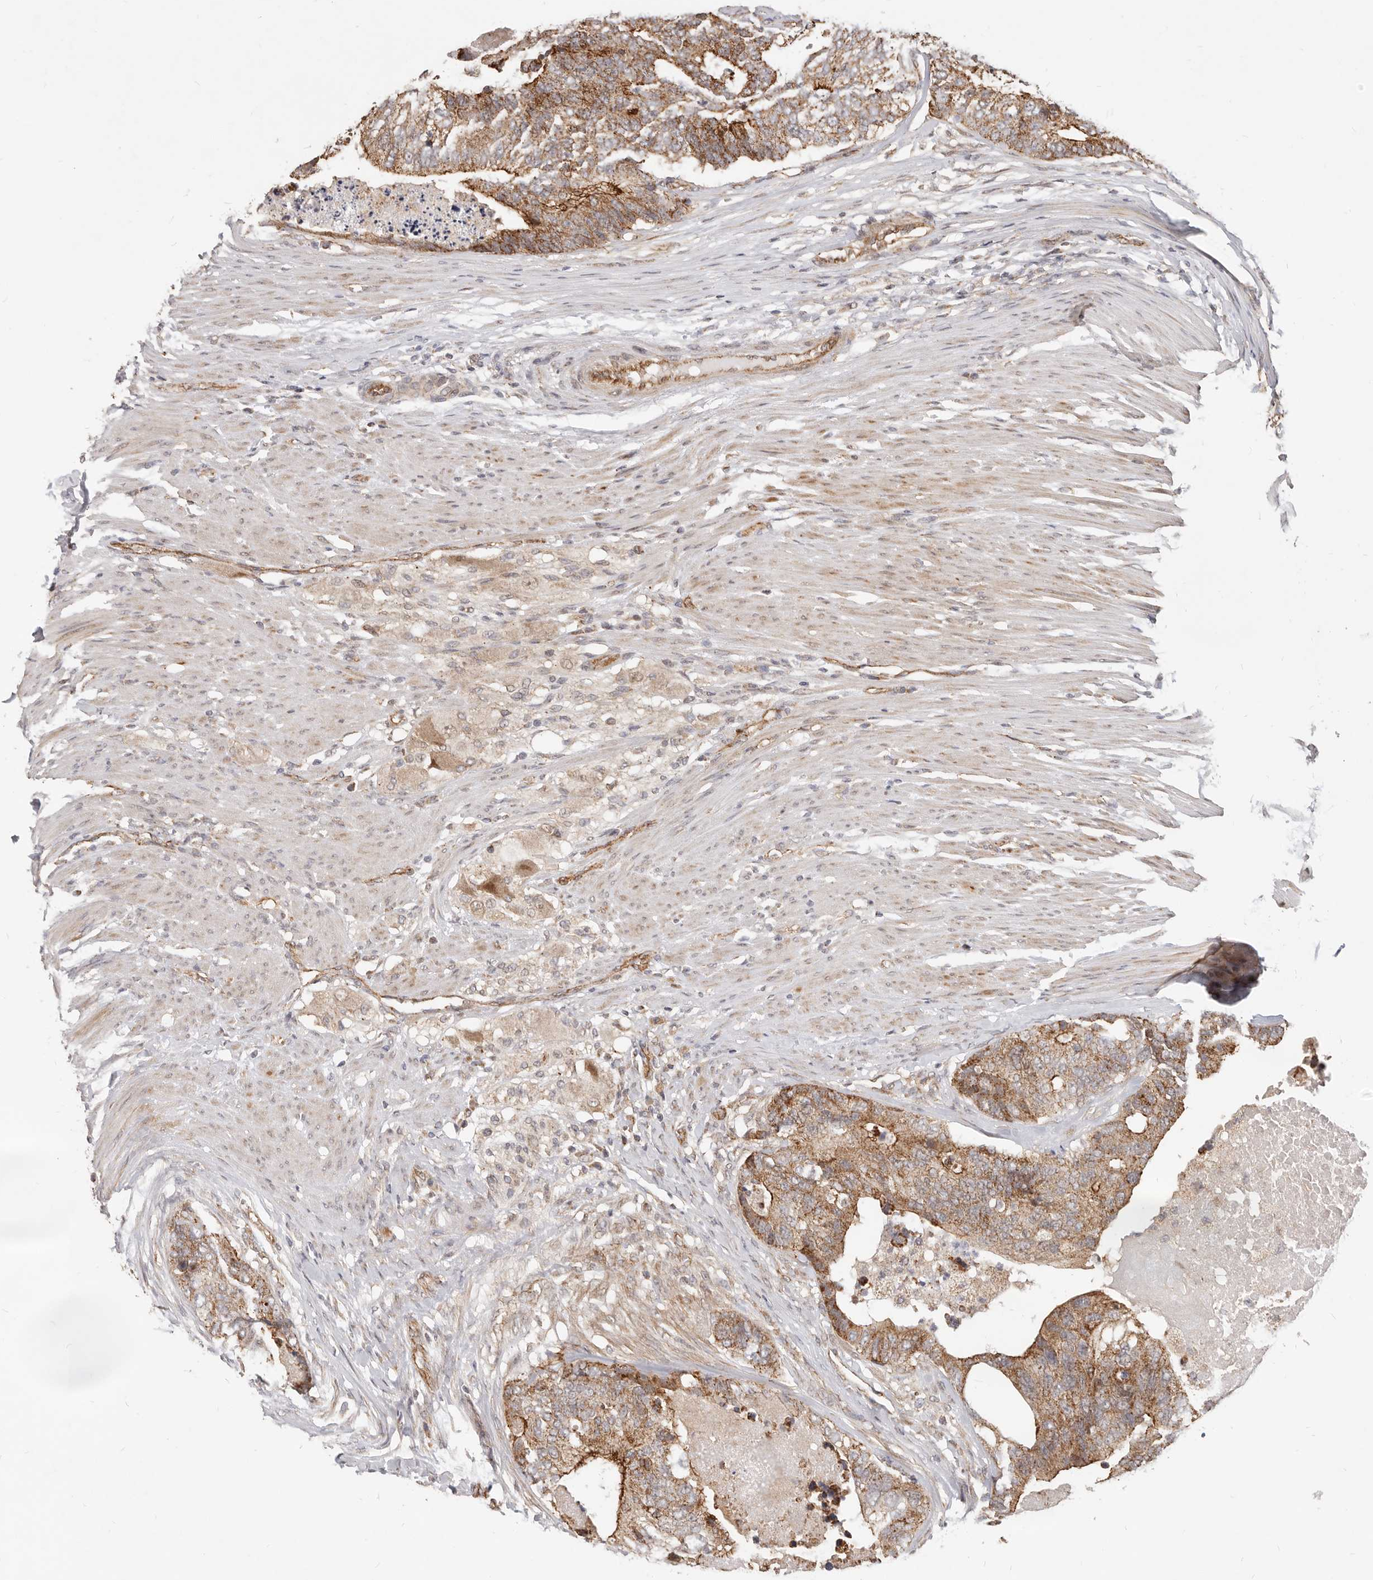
{"staining": {"intensity": "moderate", "quantity": ">75%", "location": "cytoplasmic/membranous"}, "tissue": "colorectal cancer", "cell_type": "Tumor cells", "image_type": "cancer", "snomed": [{"axis": "morphology", "description": "Adenocarcinoma, NOS"}, {"axis": "topography", "description": "Colon"}], "caption": "Human adenocarcinoma (colorectal) stained with a brown dye shows moderate cytoplasmic/membranous positive positivity in approximately >75% of tumor cells.", "gene": "USP49", "patient": {"sex": "female", "age": 67}}